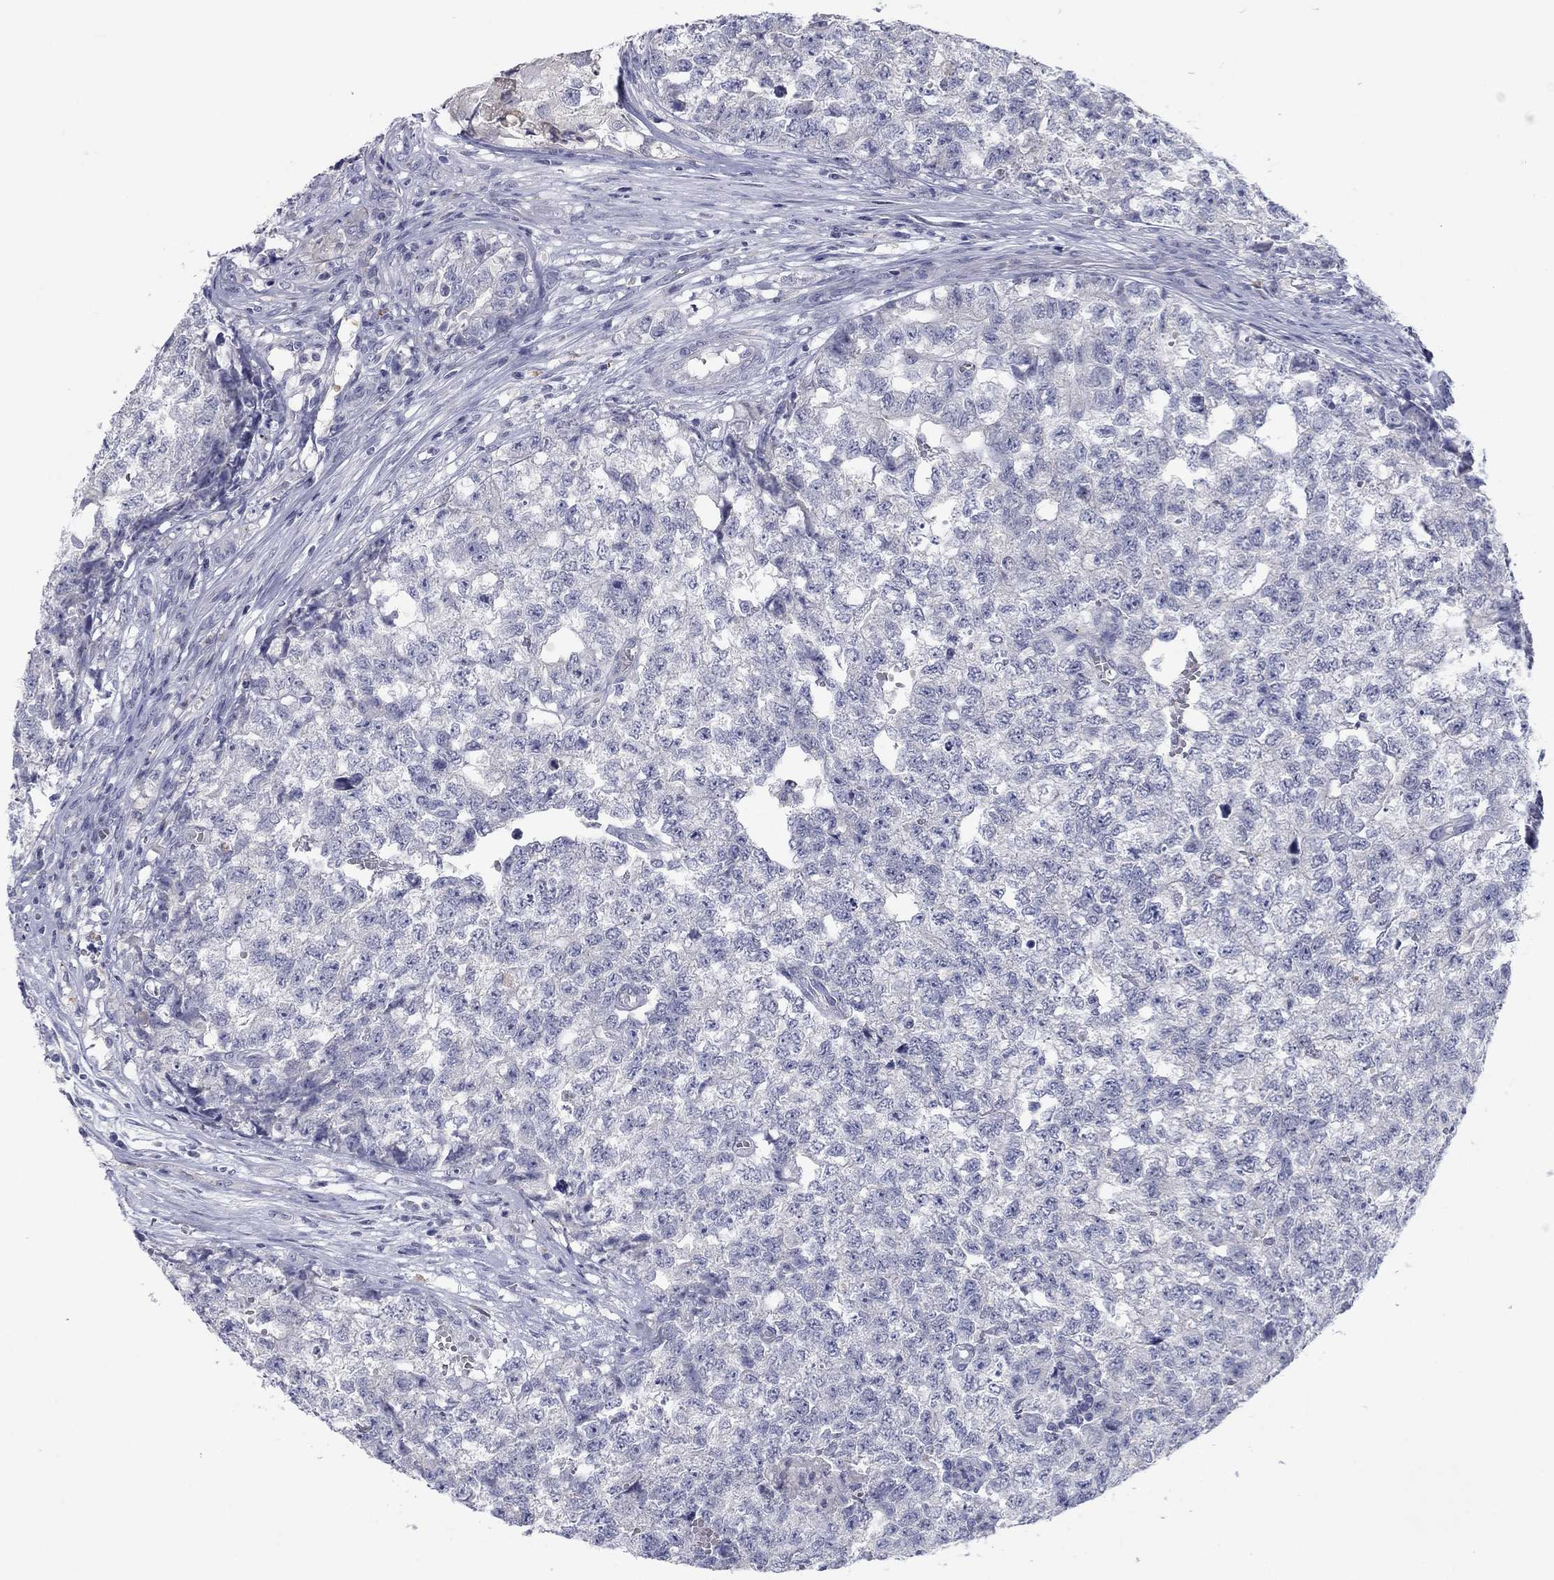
{"staining": {"intensity": "negative", "quantity": "none", "location": "none"}, "tissue": "testis cancer", "cell_type": "Tumor cells", "image_type": "cancer", "snomed": [{"axis": "morphology", "description": "Seminoma, NOS"}, {"axis": "morphology", "description": "Carcinoma, Embryonal, NOS"}, {"axis": "topography", "description": "Testis"}], "caption": "Testis seminoma was stained to show a protein in brown. There is no significant positivity in tumor cells.", "gene": "CALB1", "patient": {"sex": "male", "age": 22}}